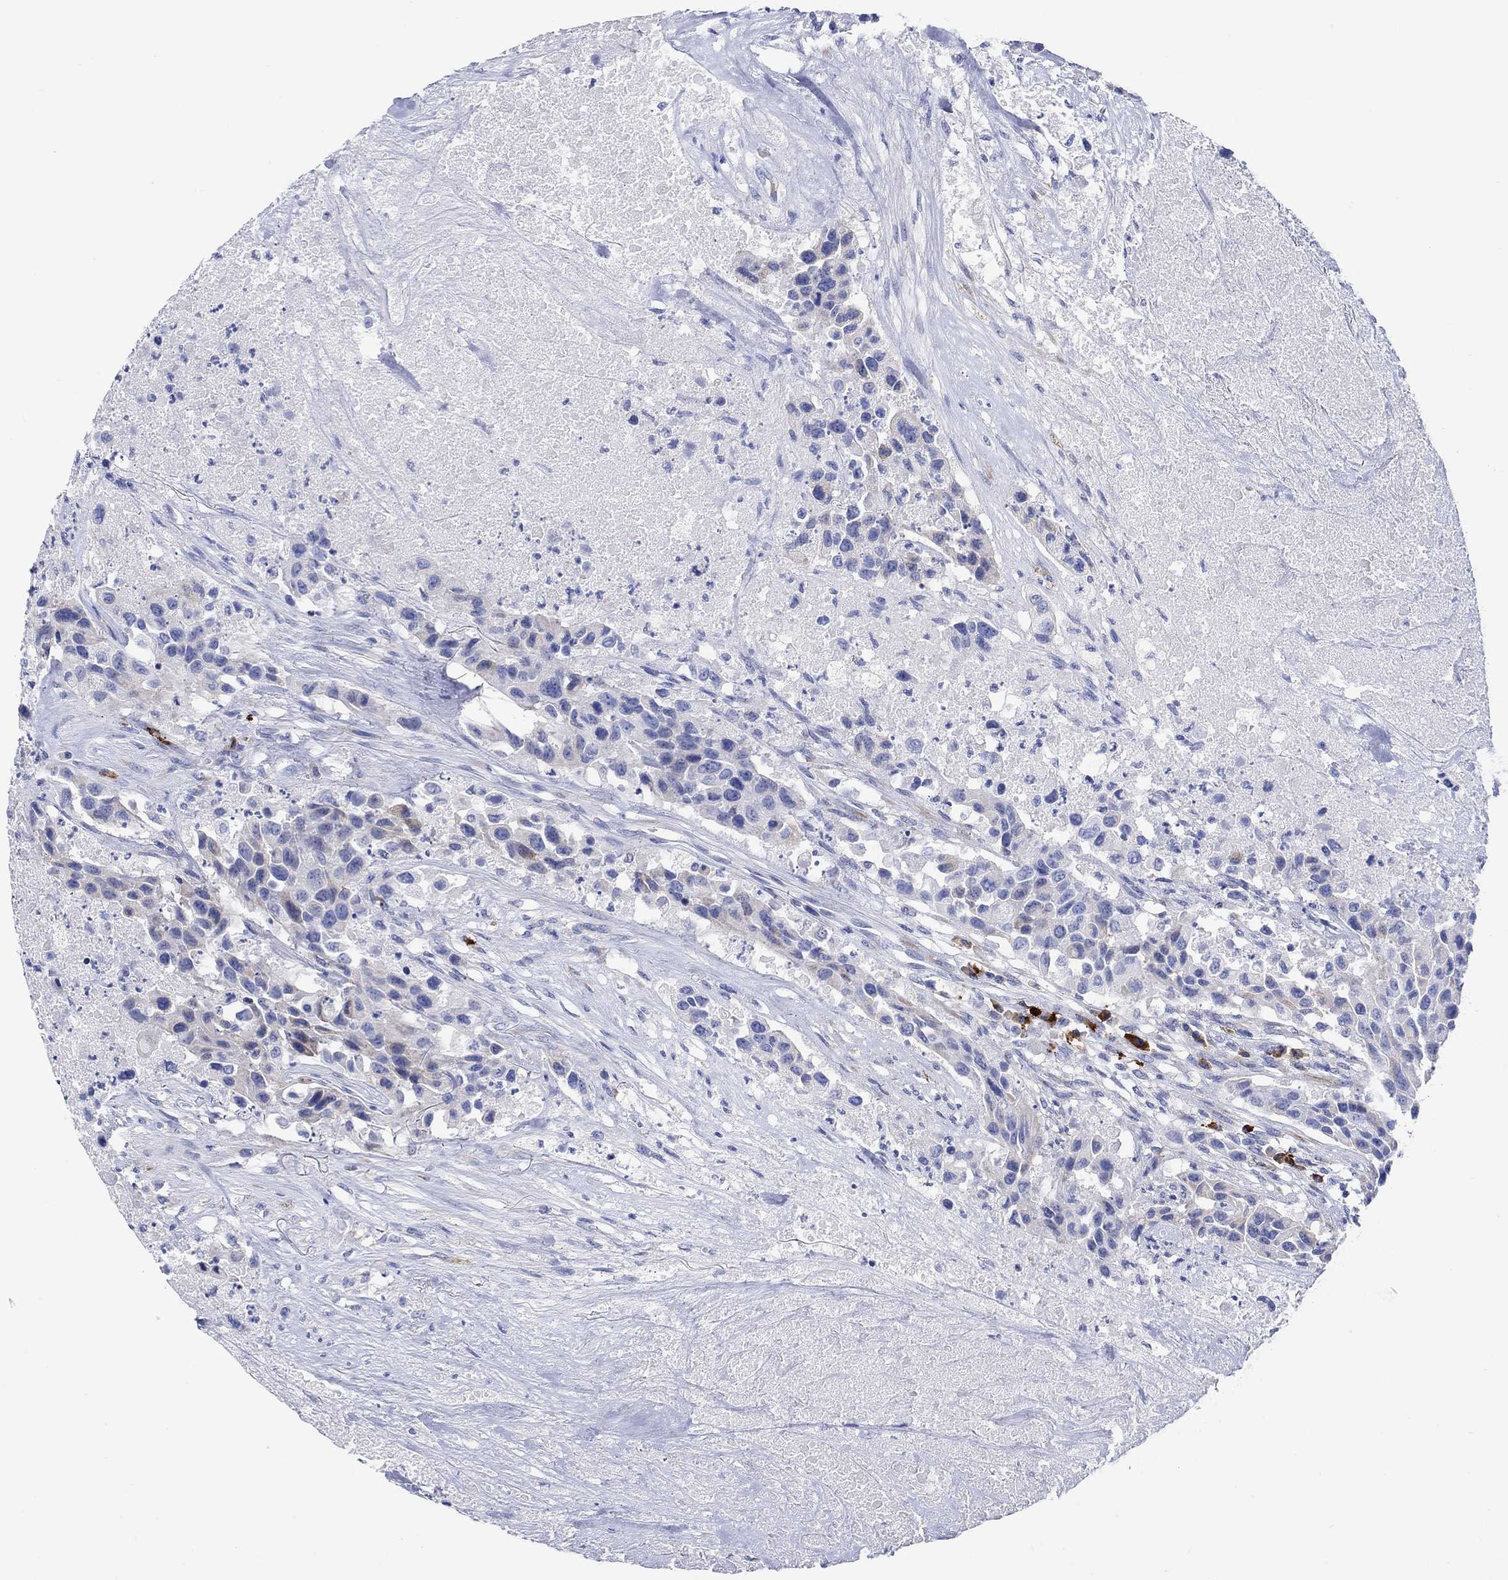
{"staining": {"intensity": "negative", "quantity": "none", "location": "none"}, "tissue": "urothelial cancer", "cell_type": "Tumor cells", "image_type": "cancer", "snomed": [{"axis": "morphology", "description": "Urothelial carcinoma, High grade"}, {"axis": "topography", "description": "Urinary bladder"}], "caption": "The micrograph exhibits no staining of tumor cells in high-grade urothelial carcinoma. (DAB (3,3'-diaminobenzidine) immunohistochemistry with hematoxylin counter stain).", "gene": "P2RY6", "patient": {"sex": "female", "age": 73}}